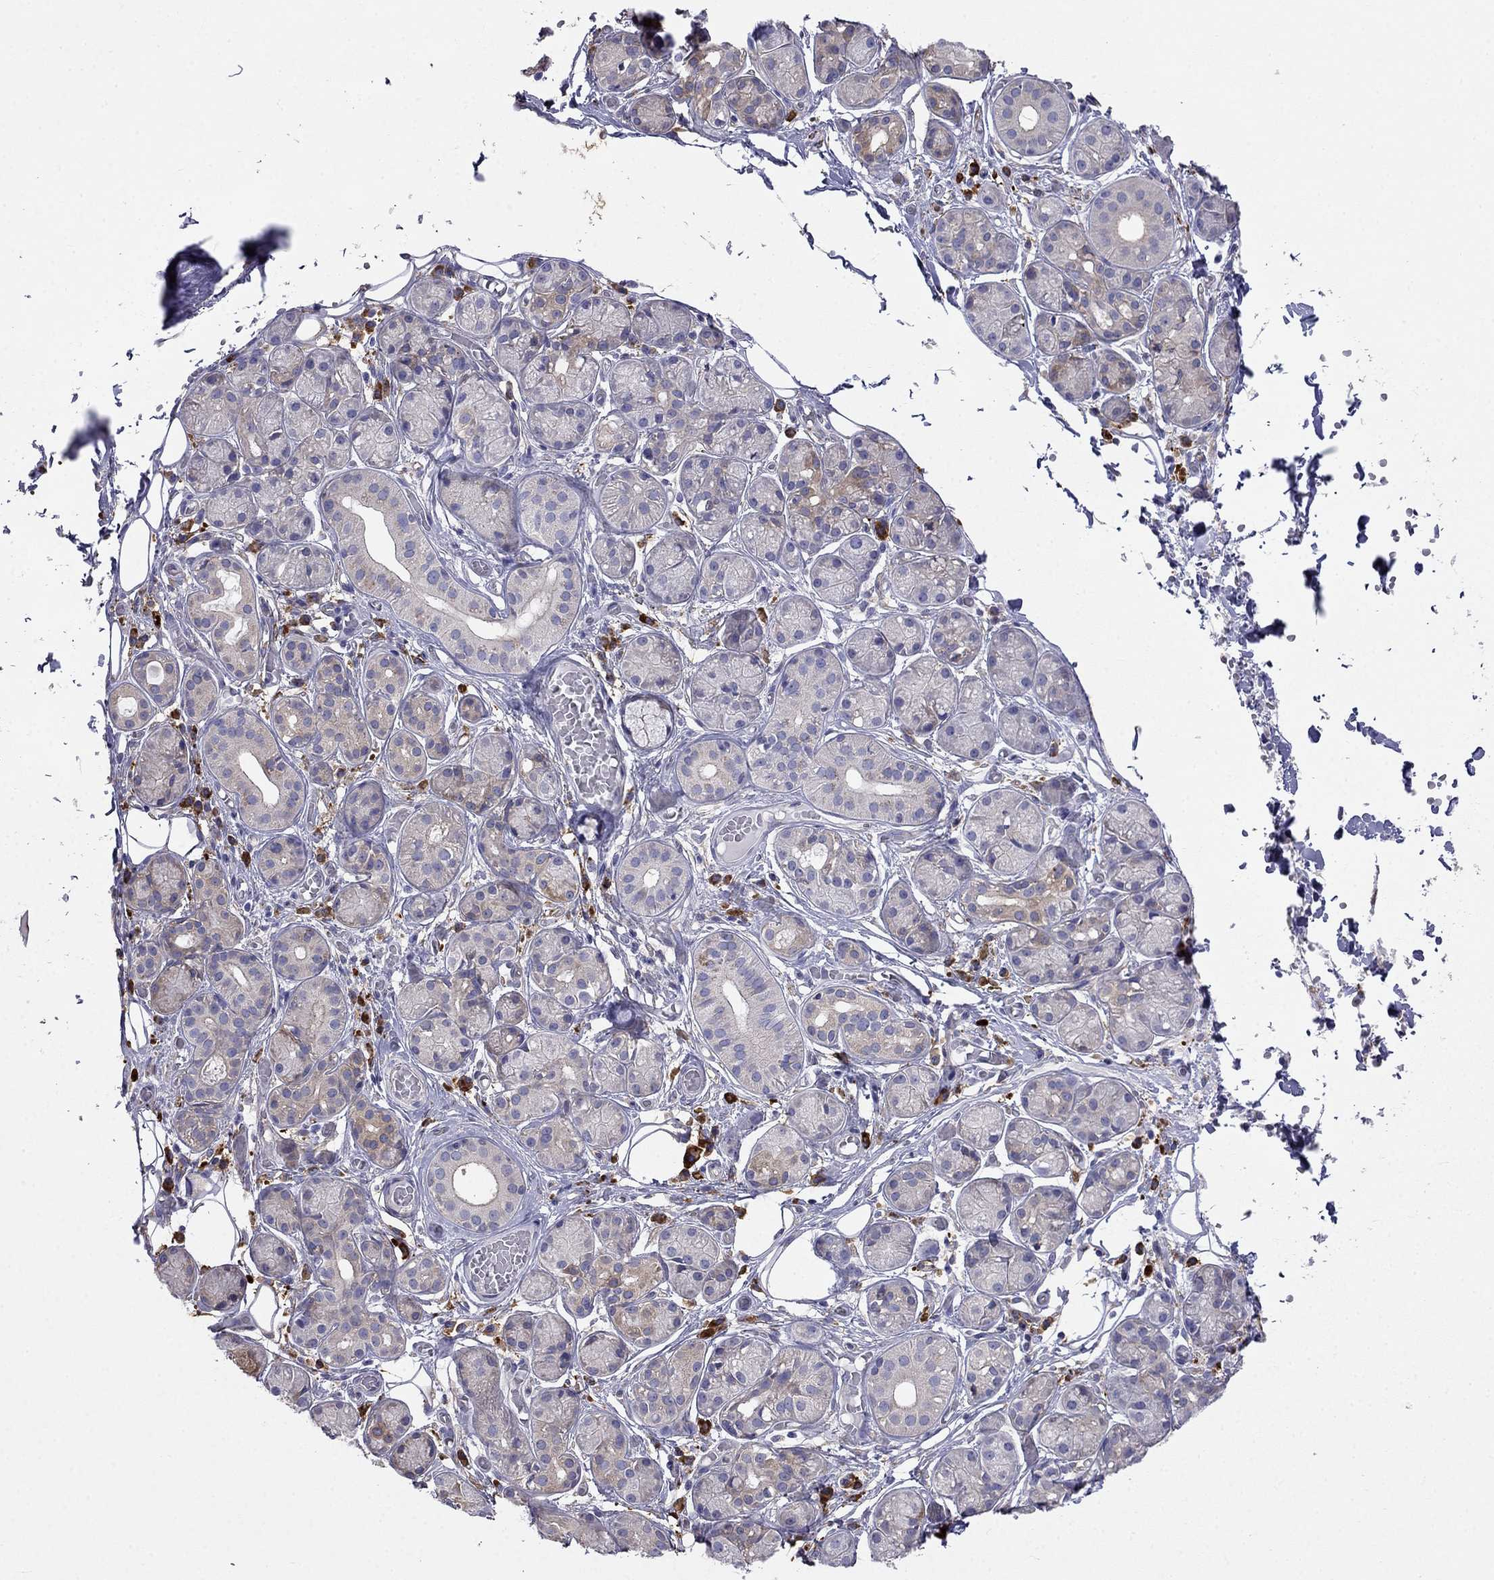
{"staining": {"intensity": "weak", "quantity": "<25%", "location": "cytoplasmic/membranous"}, "tissue": "salivary gland", "cell_type": "Glandular cells", "image_type": "normal", "snomed": [{"axis": "morphology", "description": "Normal tissue, NOS"}, {"axis": "topography", "description": "Salivary gland"}, {"axis": "topography", "description": "Peripheral nerve tissue"}], "caption": "Immunohistochemistry histopathology image of benign salivary gland: human salivary gland stained with DAB (3,3'-diaminobenzidine) reveals no significant protein positivity in glandular cells.", "gene": "LONRF2", "patient": {"sex": "male", "age": 71}}